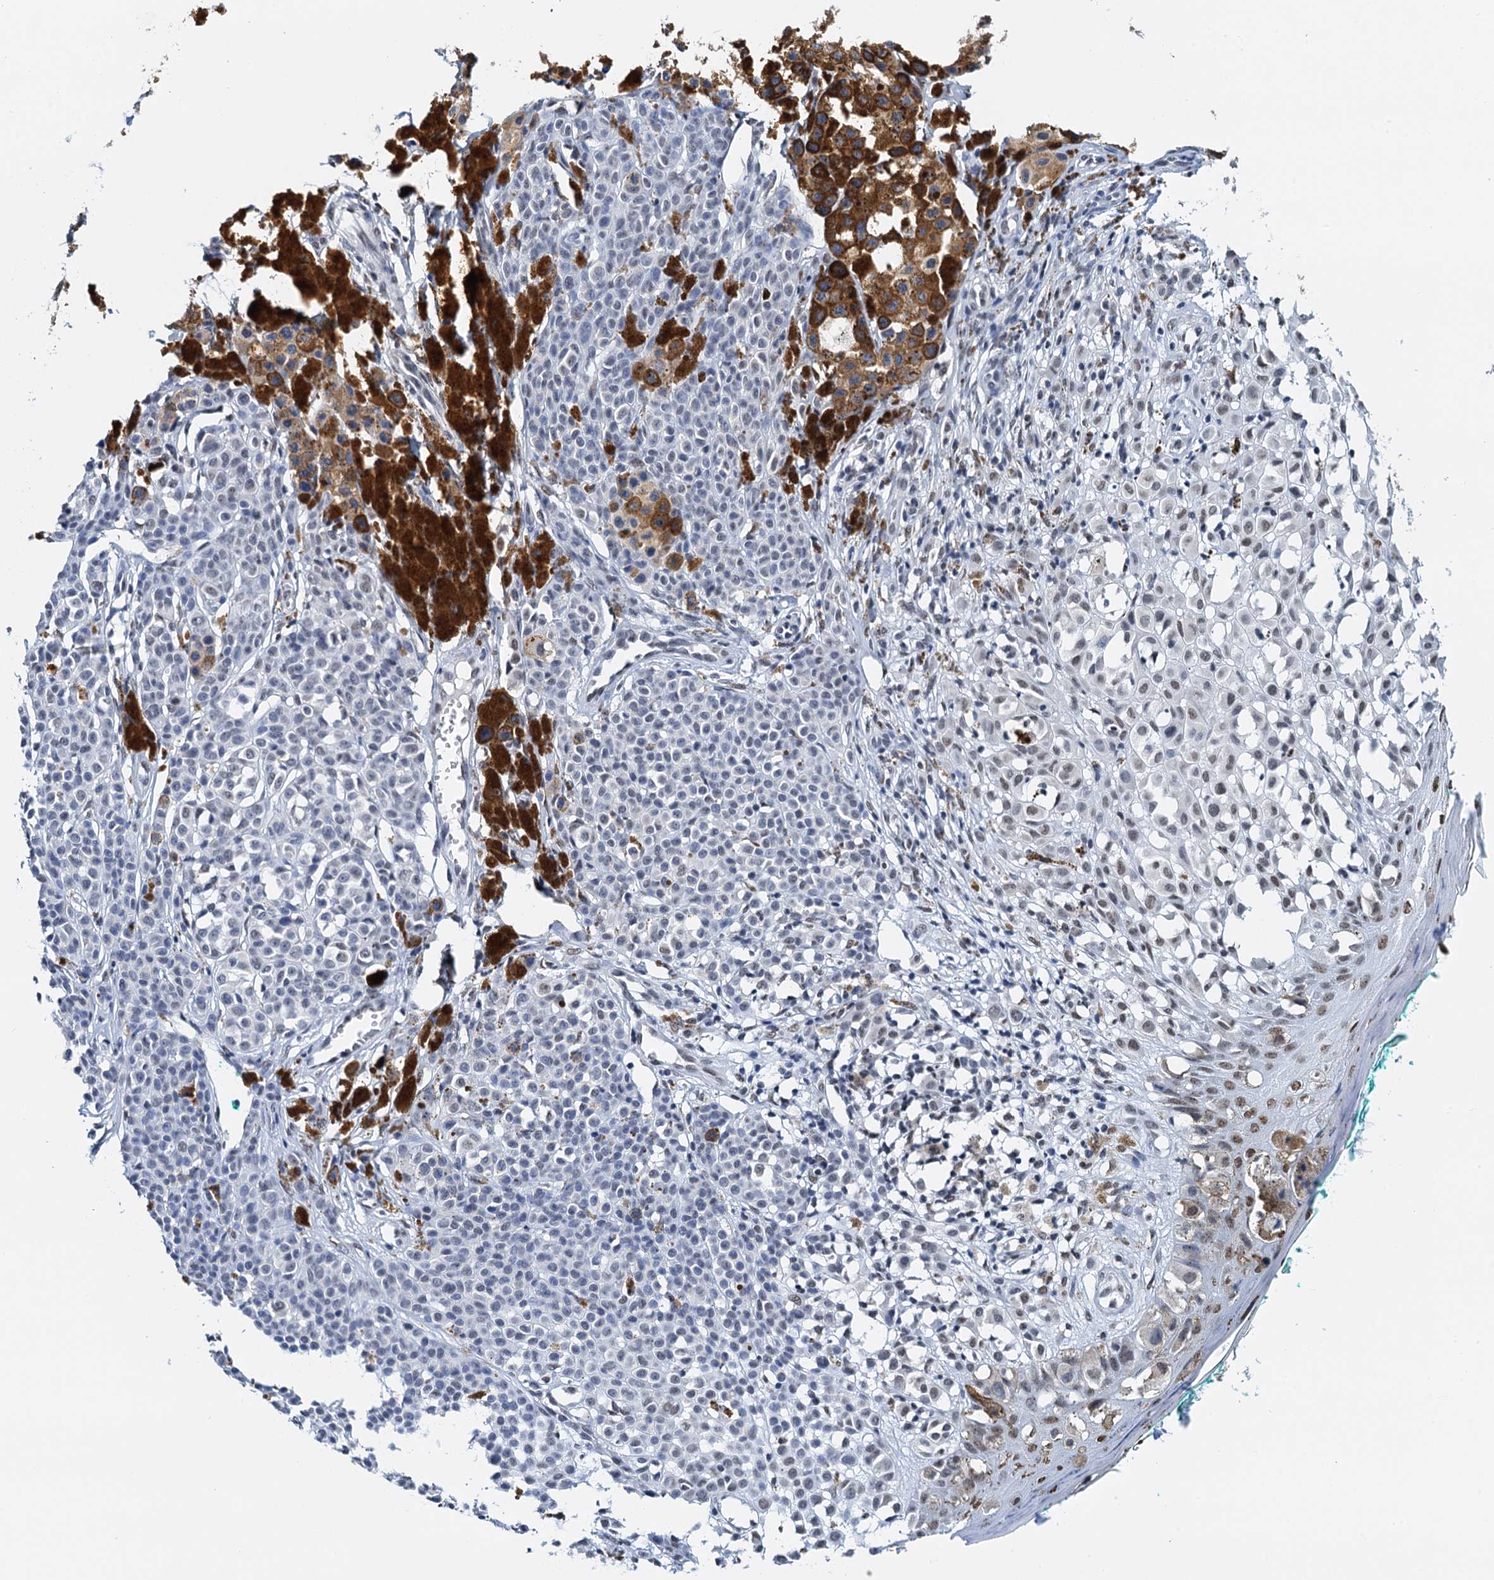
{"staining": {"intensity": "negative", "quantity": "none", "location": "none"}, "tissue": "melanoma", "cell_type": "Tumor cells", "image_type": "cancer", "snomed": [{"axis": "morphology", "description": "Malignant melanoma, NOS"}, {"axis": "topography", "description": "Skin of leg"}], "caption": "A high-resolution photomicrograph shows immunohistochemistry (IHC) staining of malignant melanoma, which exhibits no significant positivity in tumor cells.", "gene": "SLTM", "patient": {"sex": "female", "age": 72}}